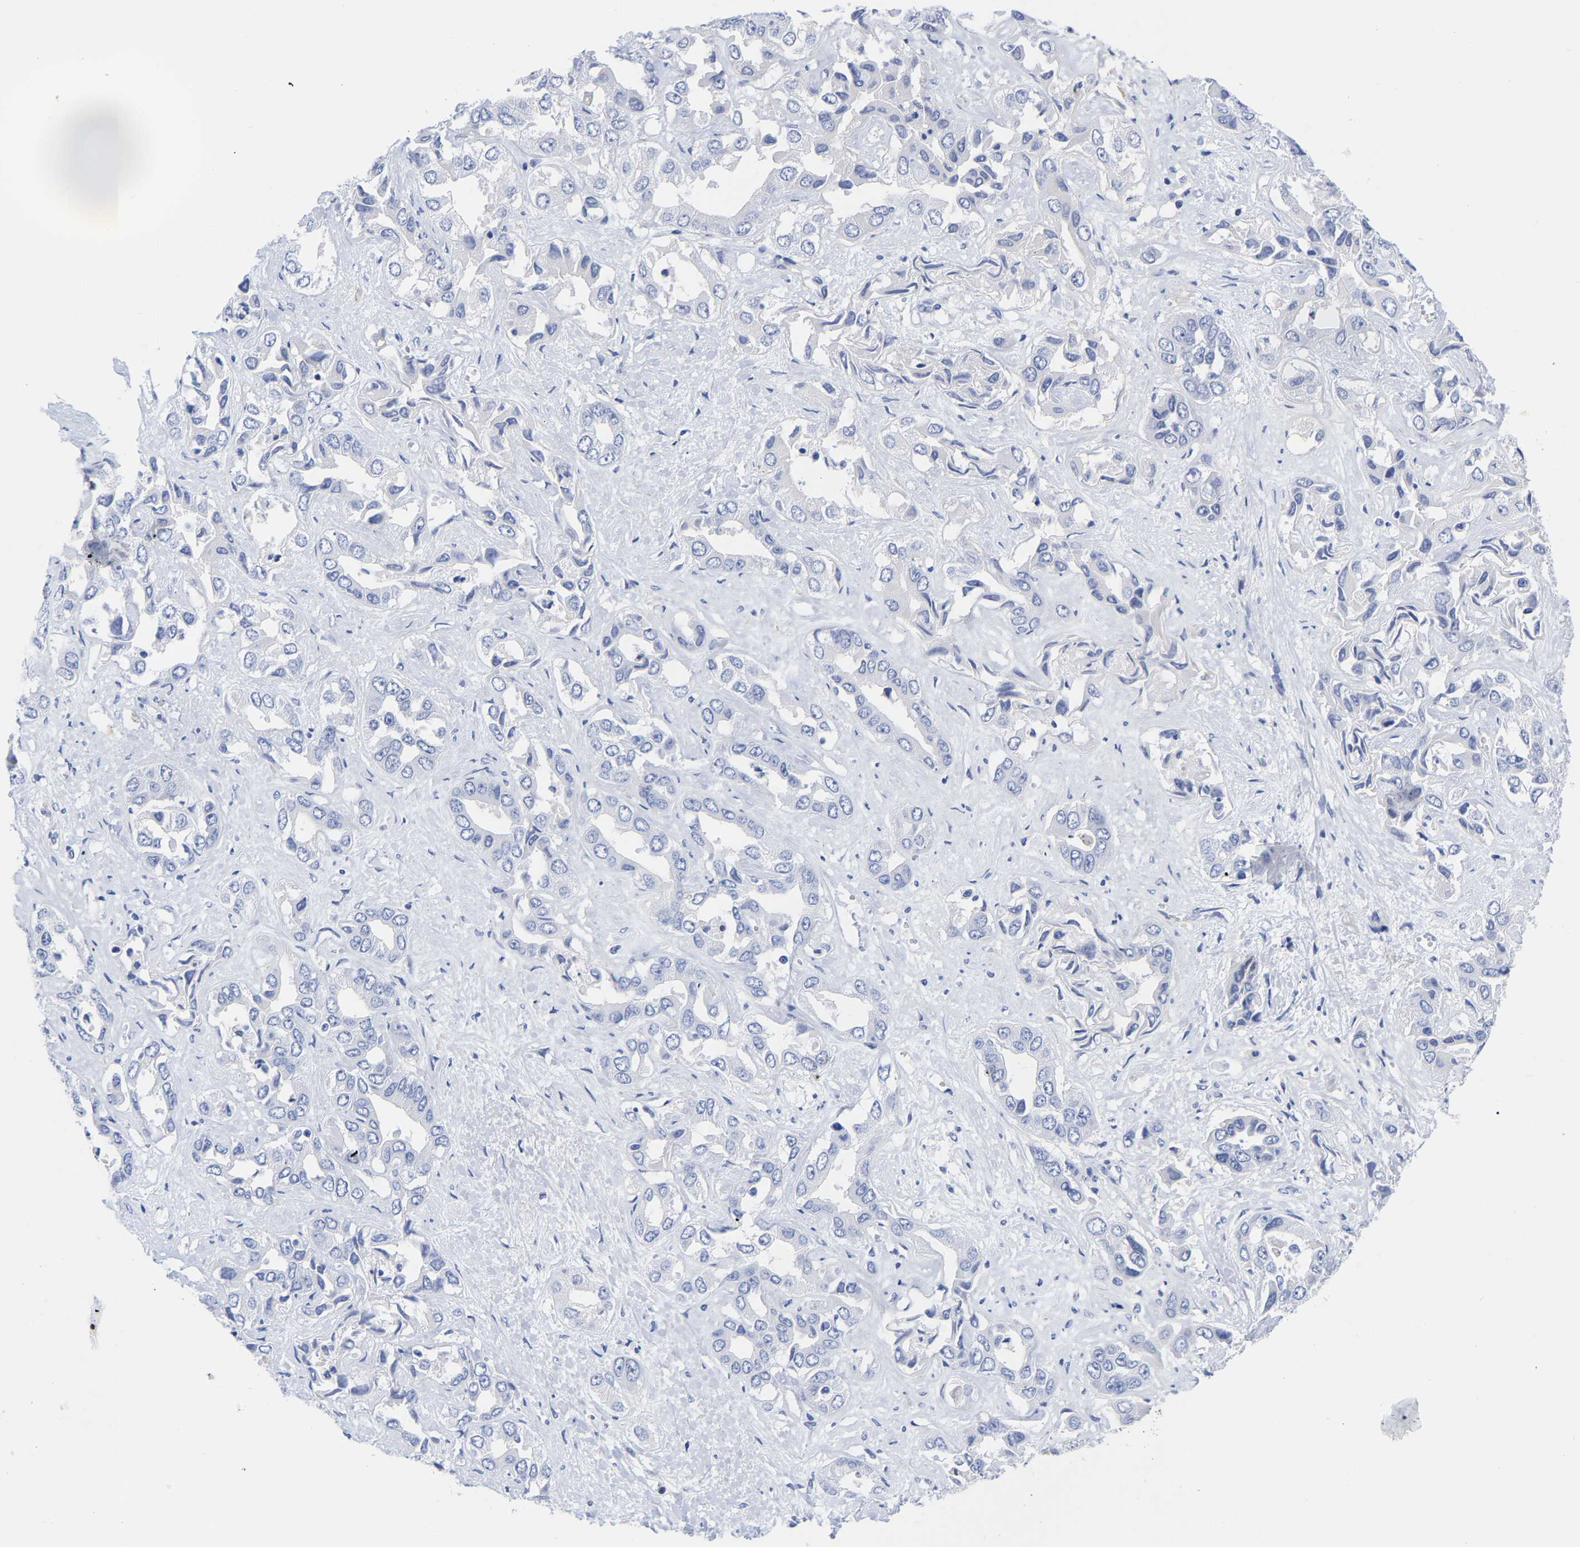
{"staining": {"intensity": "negative", "quantity": "none", "location": "none"}, "tissue": "liver cancer", "cell_type": "Tumor cells", "image_type": "cancer", "snomed": [{"axis": "morphology", "description": "Cholangiocarcinoma"}, {"axis": "topography", "description": "Liver"}], "caption": "DAB immunohistochemical staining of human liver cancer (cholangiocarcinoma) demonstrates no significant staining in tumor cells. Brightfield microscopy of immunohistochemistry (IHC) stained with DAB (3,3'-diaminobenzidine) (brown) and hematoxylin (blue), captured at high magnification.", "gene": "CFAP298", "patient": {"sex": "female", "age": 52}}